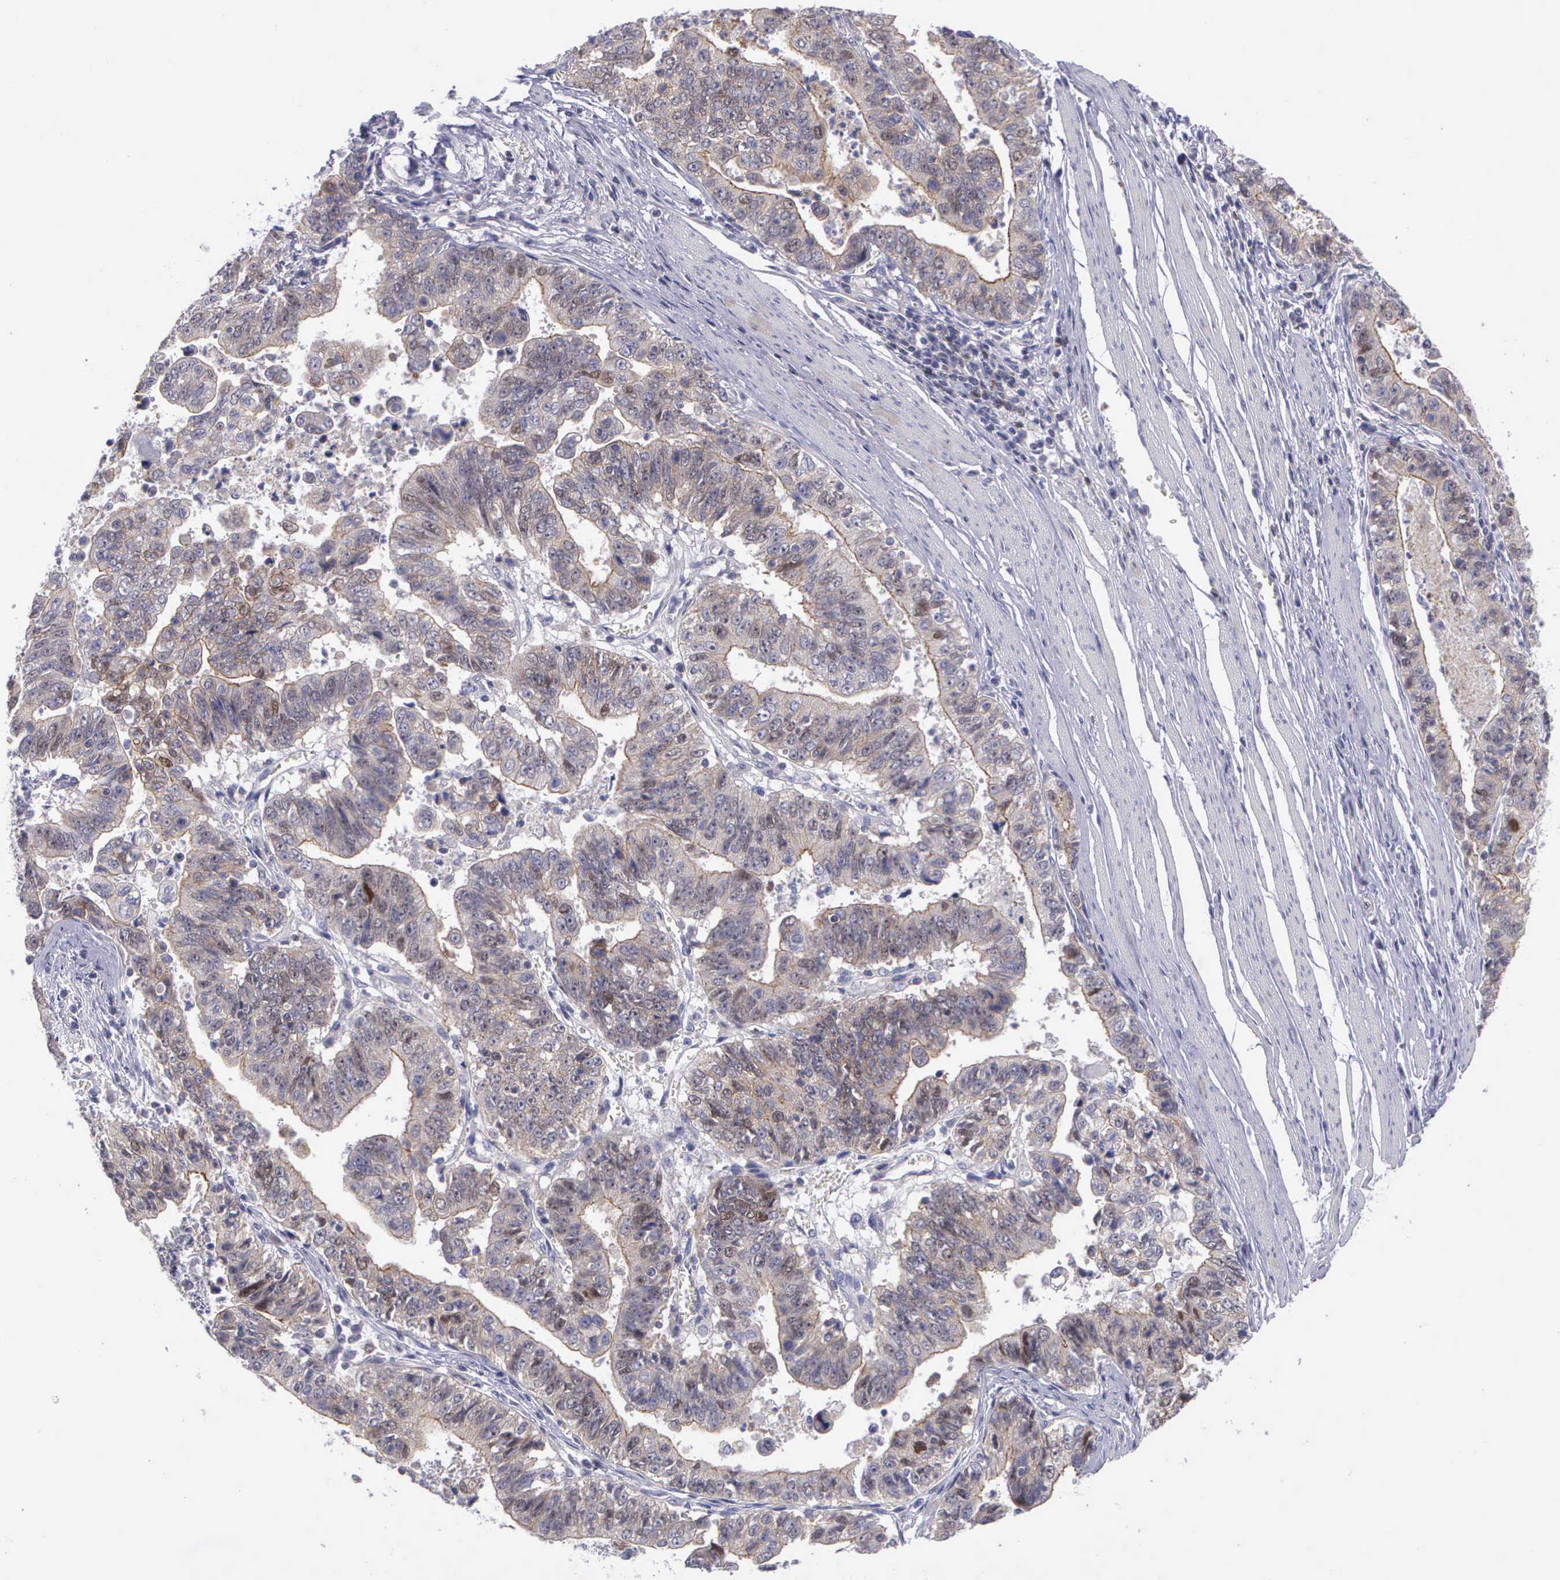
{"staining": {"intensity": "weak", "quantity": ">75%", "location": "cytoplasmic/membranous"}, "tissue": "stomach cancer", "cell_type": "Tumor cells", "image_type": "cancer", "snomed": [{"axis": "morphology", "description": "Adenocarcinoma, NOS"}, {"axis": "topography", "description": "Stomach, upper"}], "caption": "Weak cytoplasmic/membranous positivity for a protein is seen in about >75% of tumor cells of adenocarcinoma (stomach) using immunohistochemistry (IHC).", "gene": "MICAL3", "patient": {"sex": "female", "age": 50}}